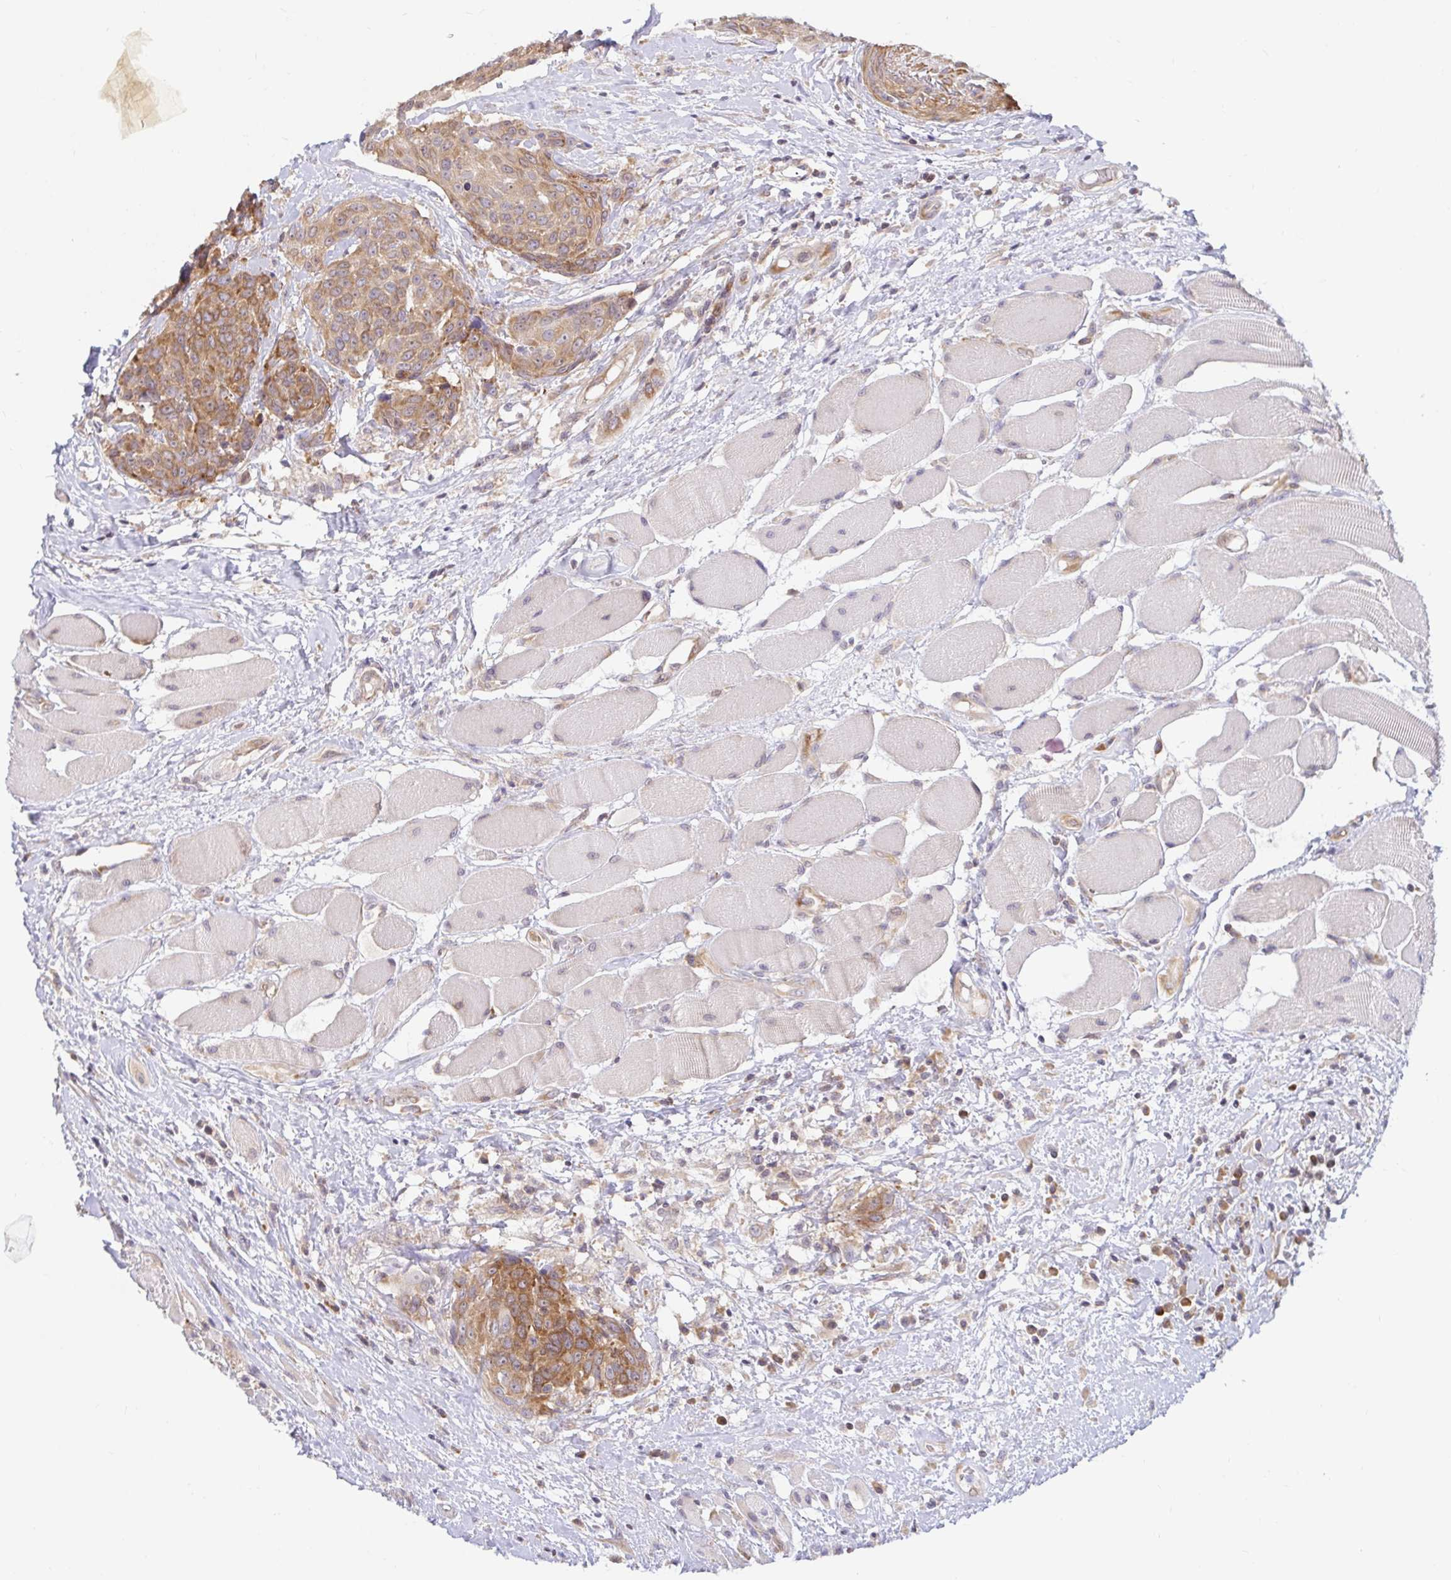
{"staining": {"intensity": "moderate", "quantity": ">75%", "location": "cytoplasmic/membranous"}, "tissue": "head and neck cancer", "cell_type": "Tumor cells", "image_type": "cancer", "snomed": [{"axis": "morphology", "description": "Squamous cell carcinoma, NOS"}, {"axis": "topography", "description": "Oral tissue"}, {"axis": "topography", "description": "Head-Neck"}], "caption": "The photomicrograph exhibits a brown stain indicating the presence of a protein in the cytoplasmic/membranous of tumor cells in squamous cell carcinoma (head and neck).", "gene": "LARP1", "patient": {"sex": "male", "age": 64}}